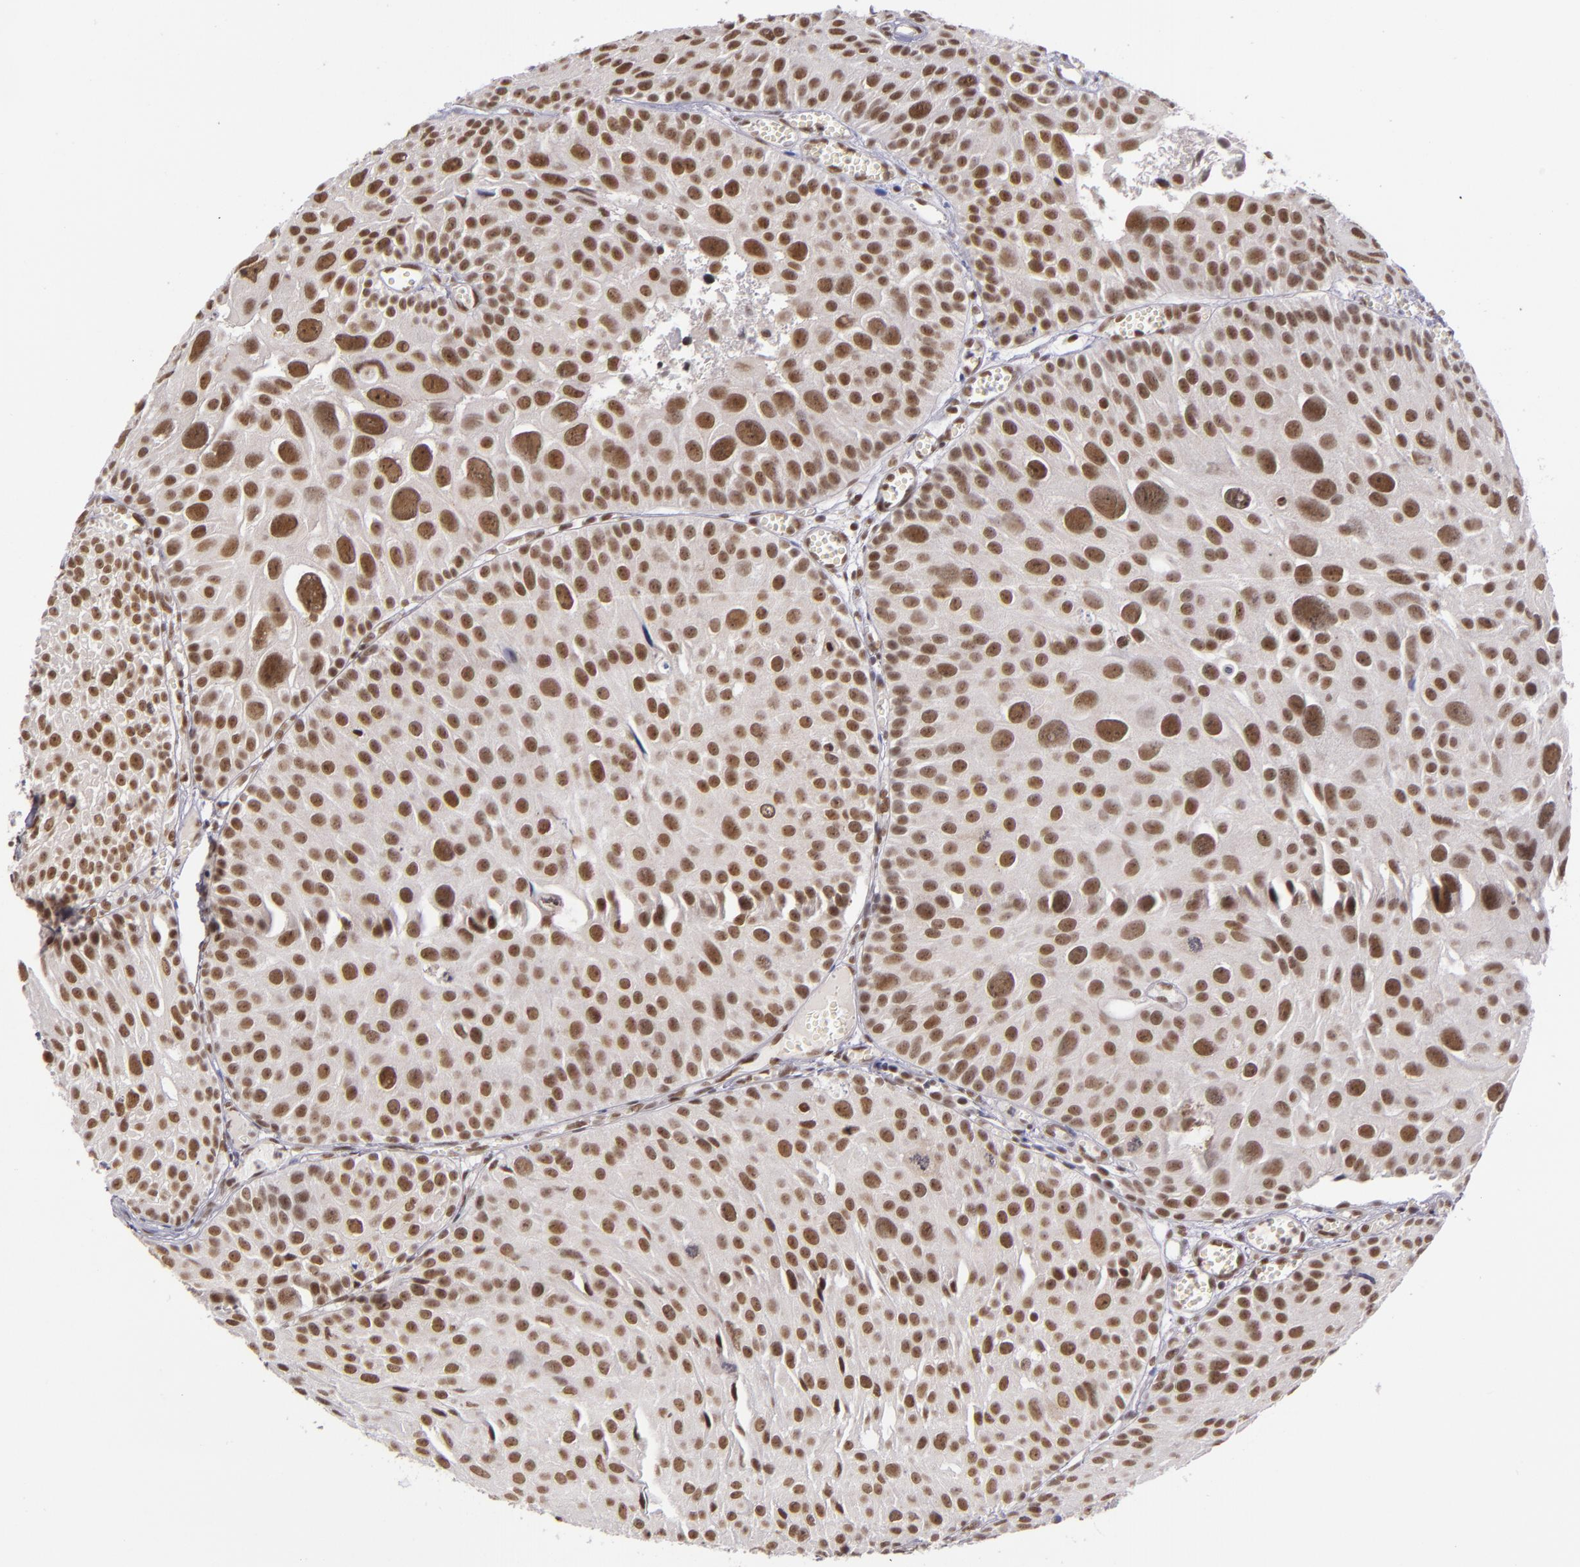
{"staining": {"intensity": "moderate", "quantity": ">75%", "location": "nuclear"}, "tissue": "urothelial cancer", "cell_type": "Tumor cells", "image_type": "cancer", "snomed": [{"axis": "morphology", "description": "Urothelial carcinoma, High grade"}, {"axis": "topography", "description": "Urinary bladder"}], "caption": "Tumor cells show medium levels of moderate nuclear expression in approximately >75% of cells in human high-grade urothelial carcinoma.", "gene": "ZNF148", "patient": {"sex": "female", "age": 78}}